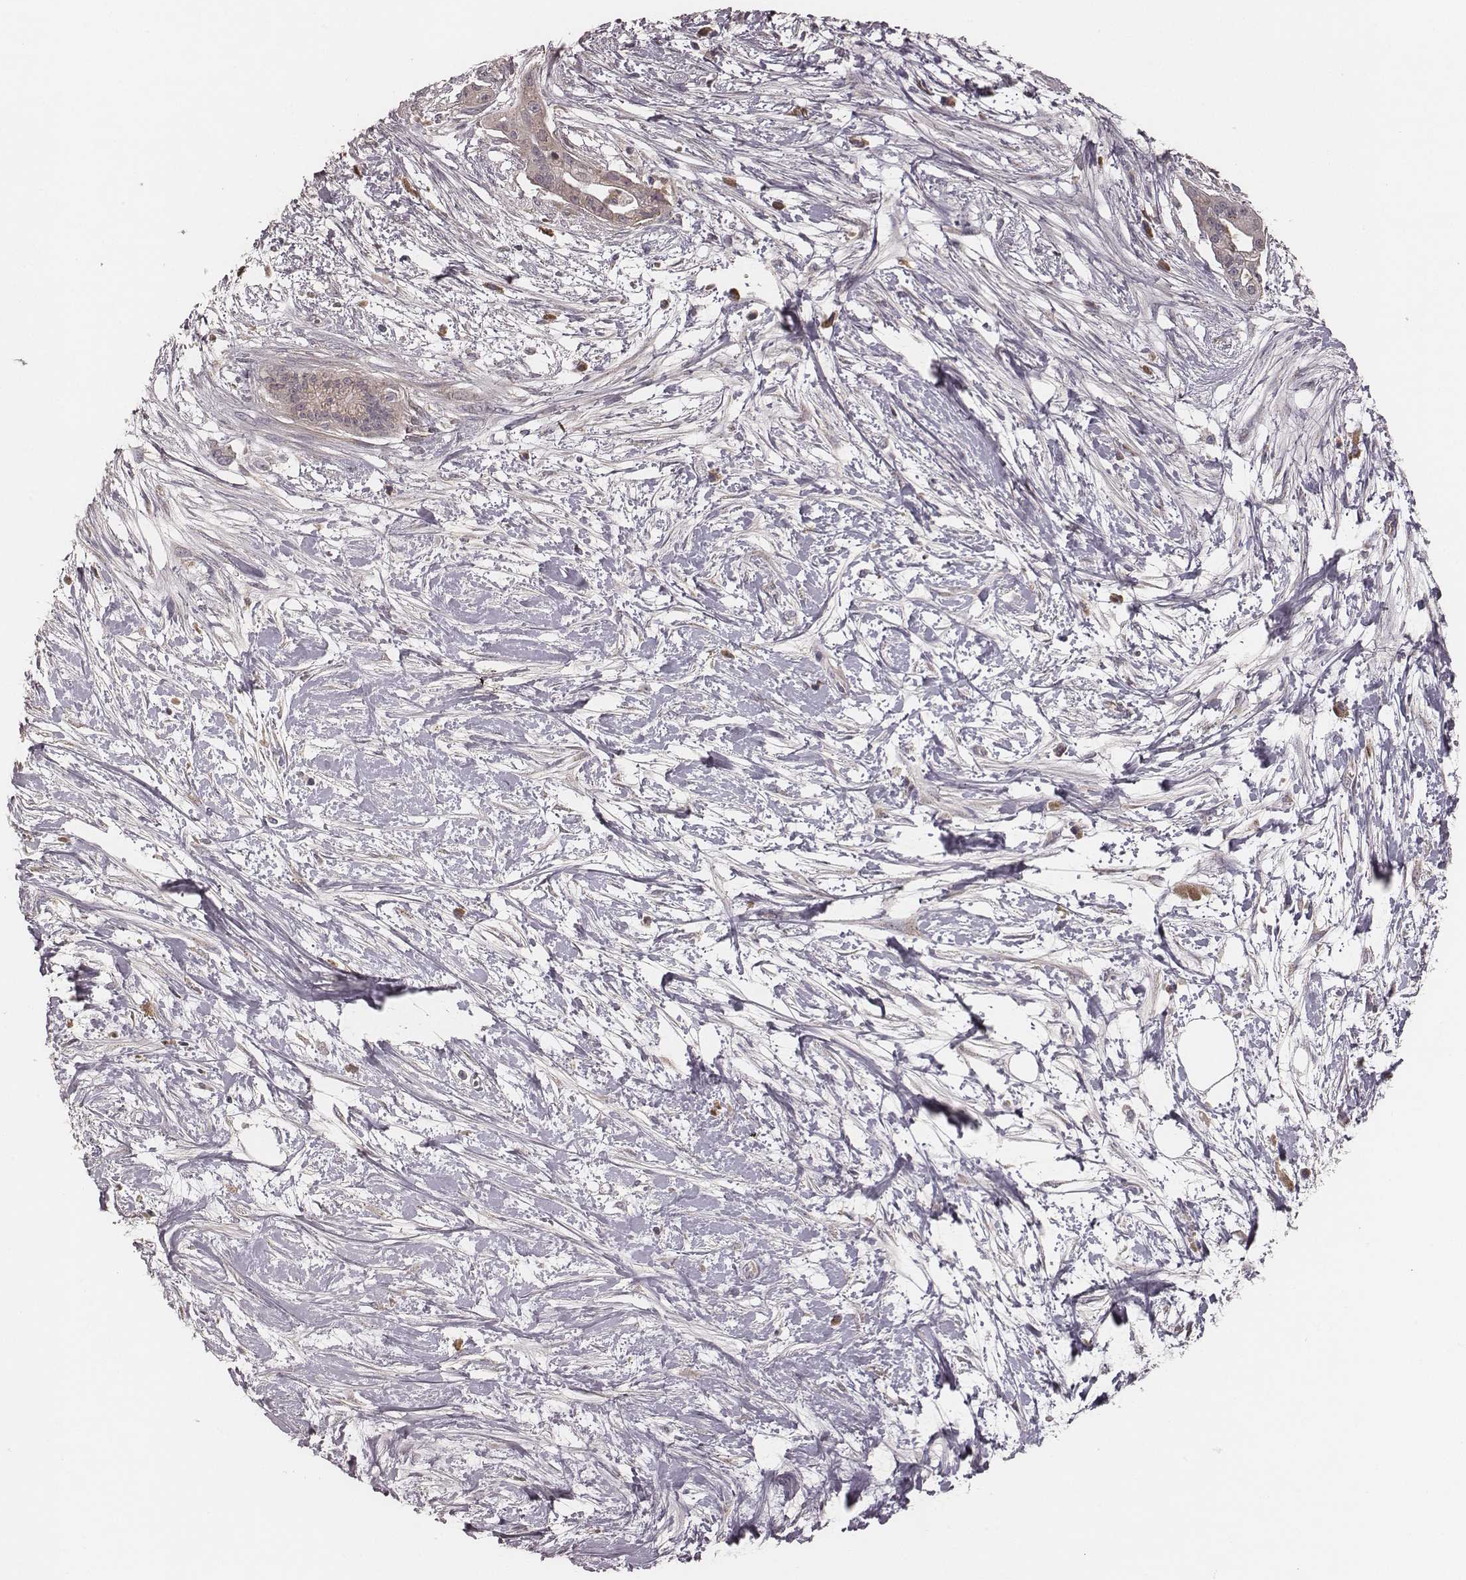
{"staining": {"intensity": "weak", "quantity": "<25%", "location": "cytoplasmic/membranous"}, "tissue": "pancreatic cancer", "cell_type": "Tumor cells", "image_type": "cancer", "snomed": [{"axis": "morphology", "description": "Normal tissue, NOS"}, {"axis": "morphology", "description": "Adenocarcinoma, NOS"}, {"axis": "topography", "description": "Lymph node"}, {"axis": "topography", "description": "Pancreas"}], "caption": "High magnification brightfield microscopy of pancreatic cancer stained with DAB (brown) and counterstained with hematoxylin (blue): tumor cells show no significant staining.", "gene": "P2RX5", "patient": {"sex": "female", "age": 58}}